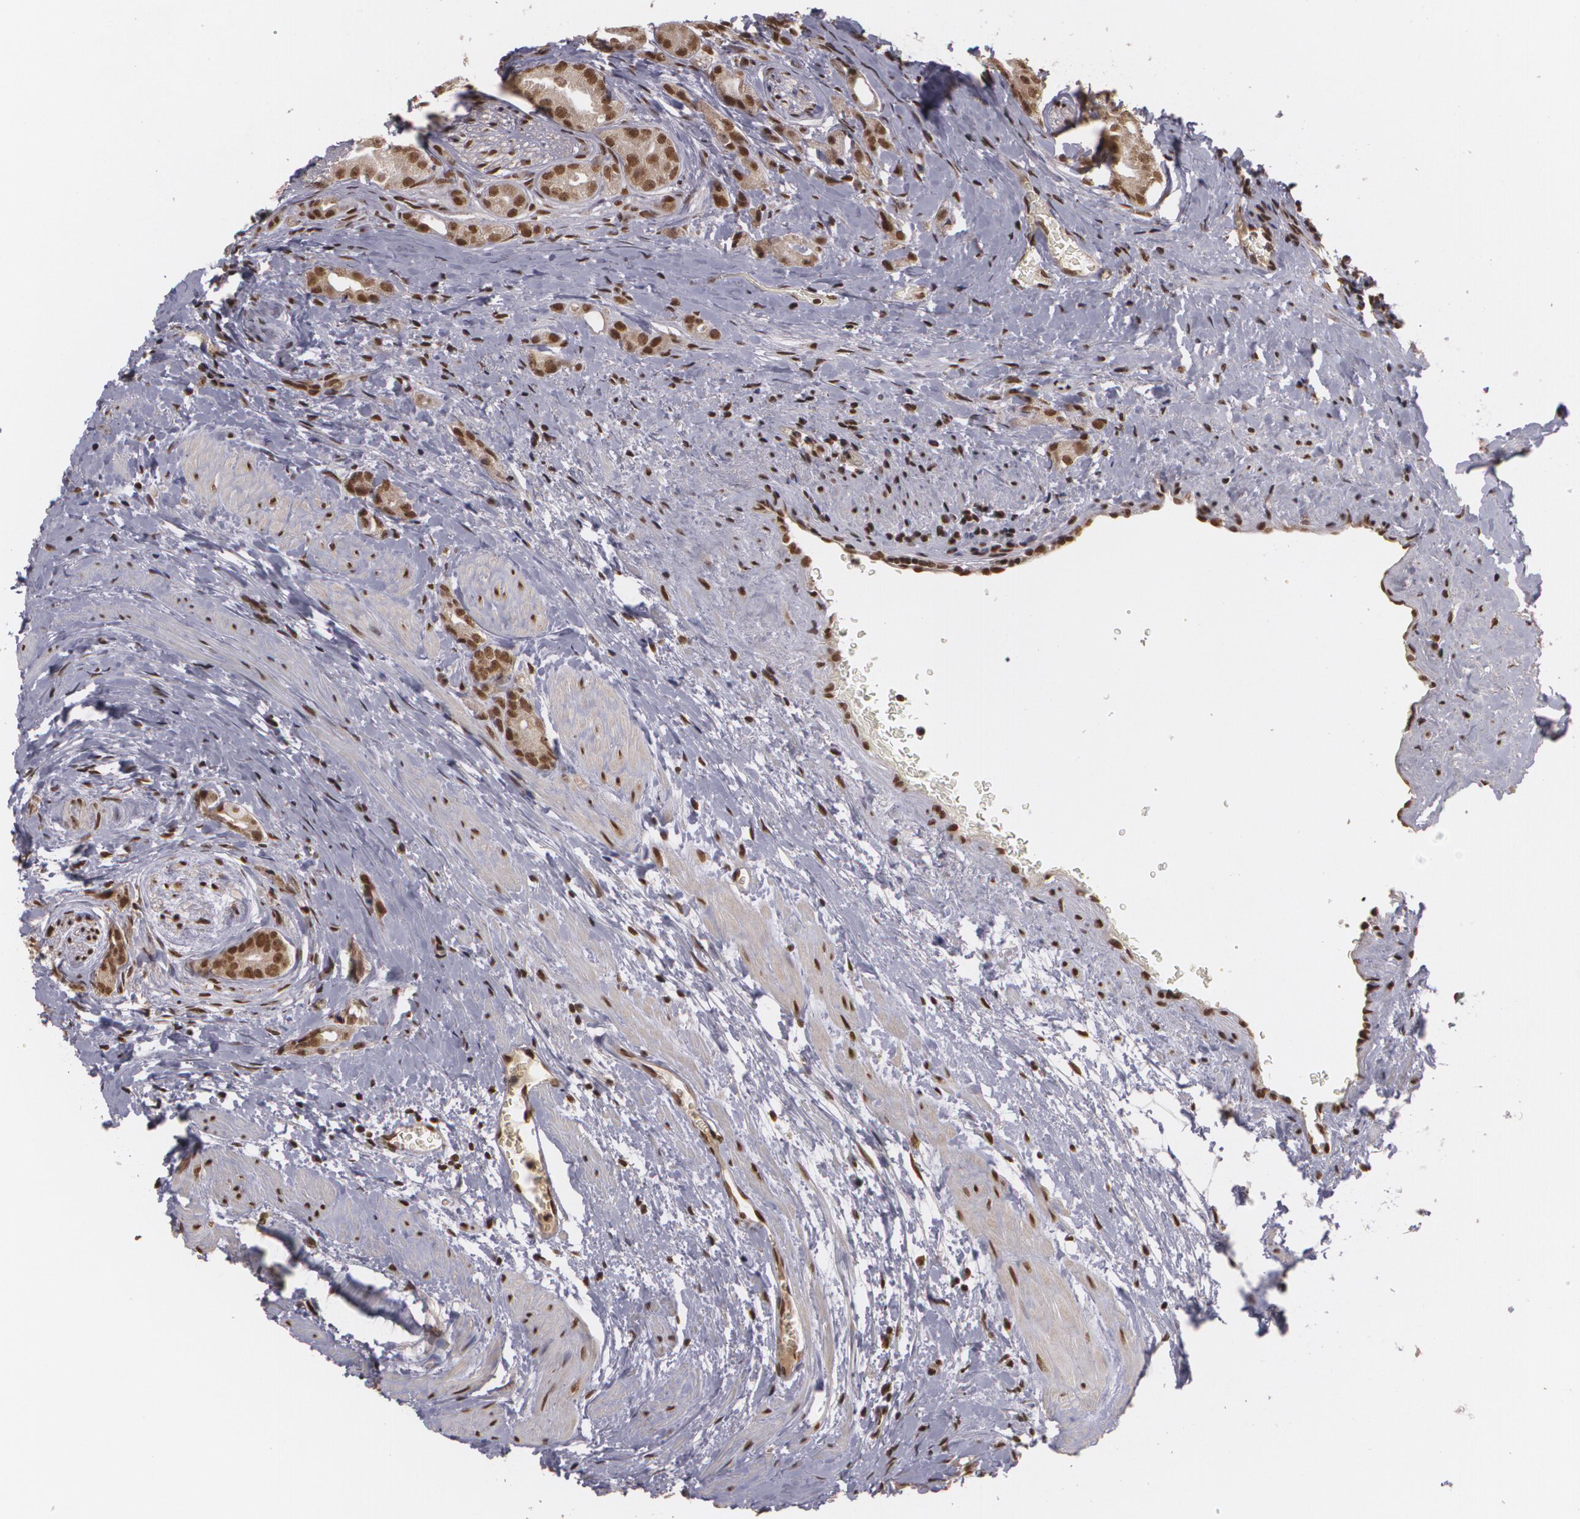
{"staining": {"intensity": "strong", "quantity": ">75%", "location": "nuclear"}, "tissue": "prostate cancer", "cell_type": "Tumor cells", "image_type": "cancer", "snomed": [{"axis": "morphology", "description": "Adenocarcinoma, Medium grade"}, {"axis": "topography", "description": "Prostate"}], "caption": "Immunohistochemistry (IHC) micrograph of prostate cancer stained for a protein (brown), which demonstrates high levels of strong nuclear positivity in approximately >75% of tumor cells.", "gene": "RXRB", "patient": {"sex": "male", "age": 59}}